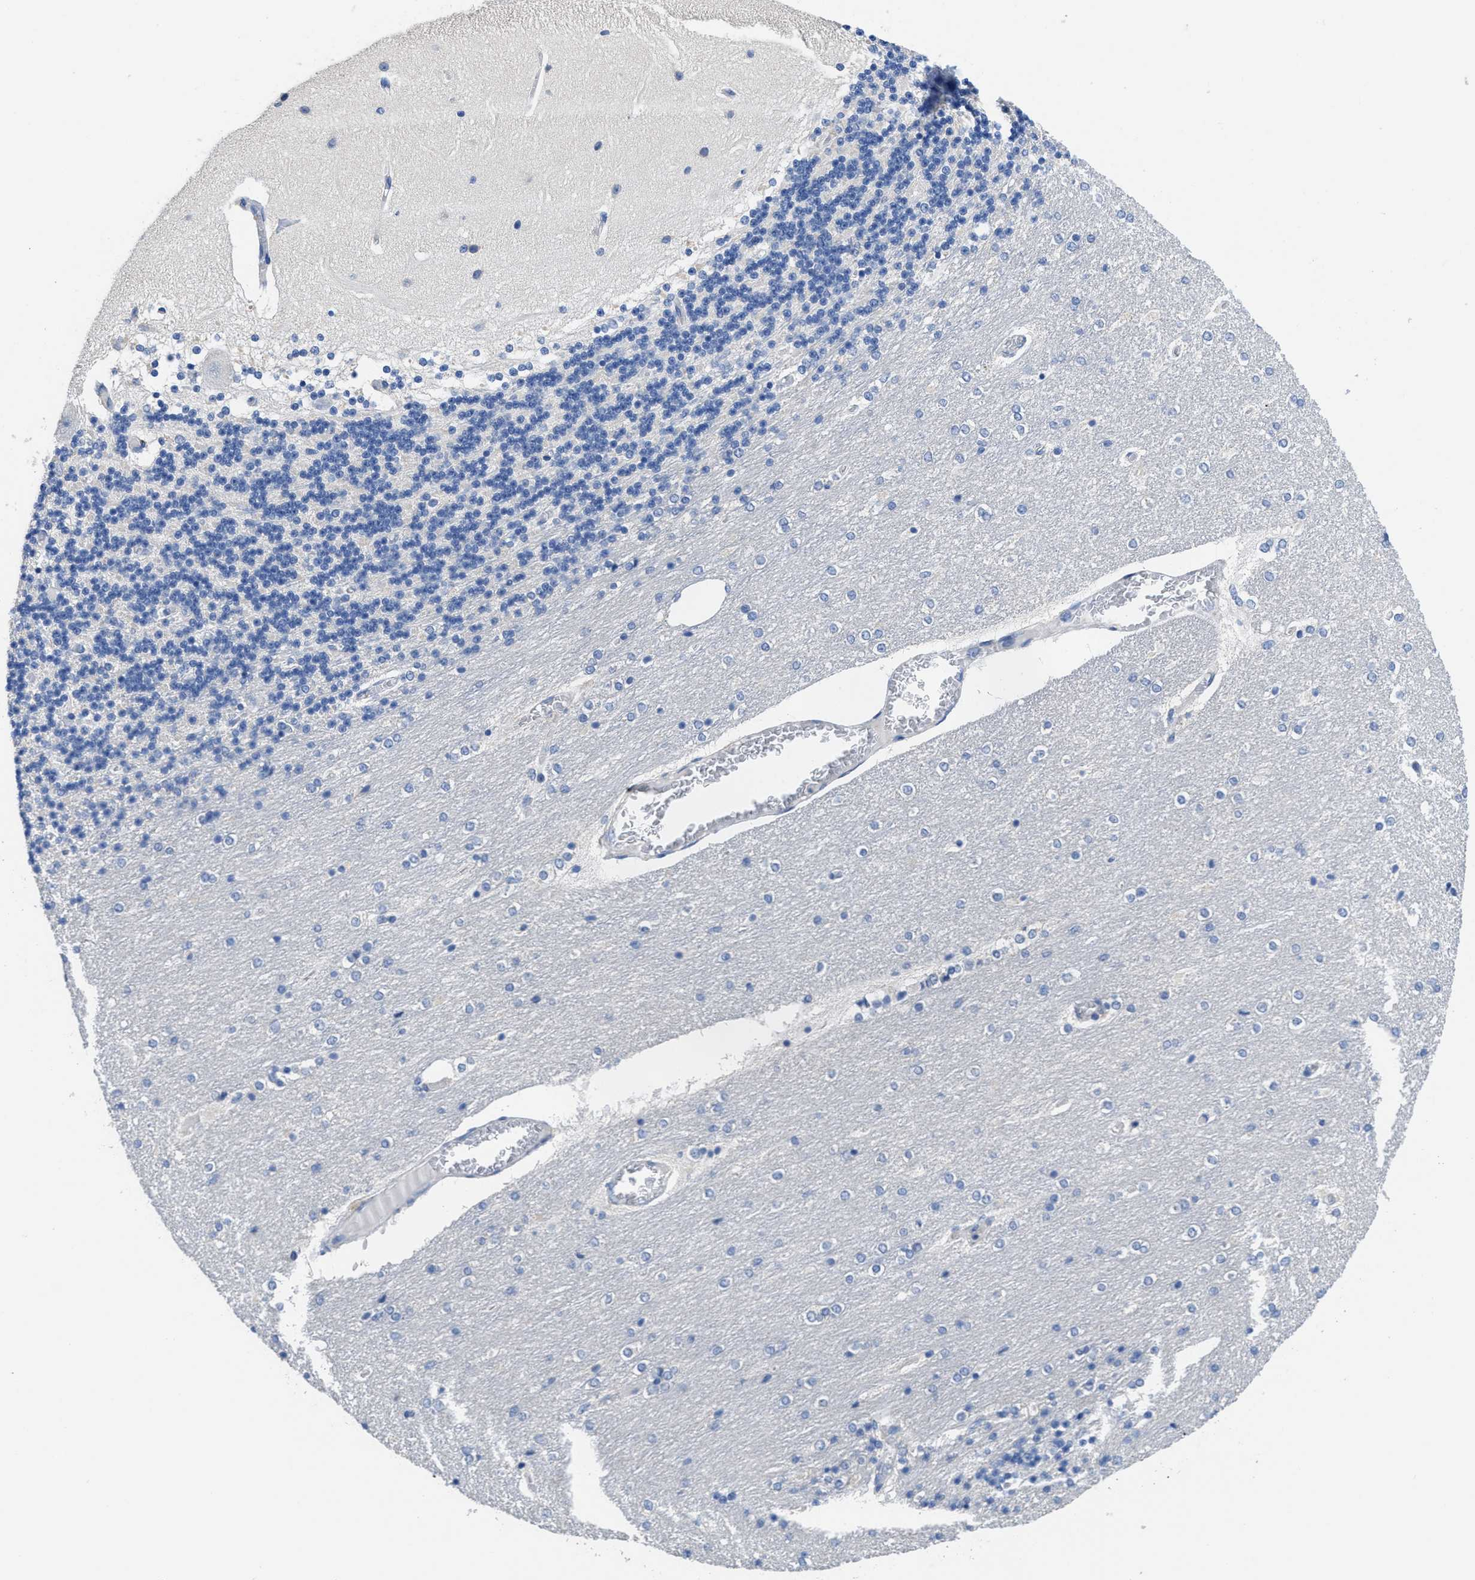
{"staining": {"intensity": "negative", "quantity": "none", "location": "none"}, "tissue": "cerebellum", "cell_type": "Cells in granular layer", "image_type": "normal", "snomed": [{"axis": "morphology", "description": "Normal tissue, NOS"}, {"axis": "topography", "description": "Cerebellum"}], "caption": "Cells in granular layer are negative for brown protein staining in benign cerebellum. (Brightfield microscopy of DAB immunohistochemistry (IHC) at high magnification).", "gene": "CA9", "patient": {"sex": "female", "age": 54}}